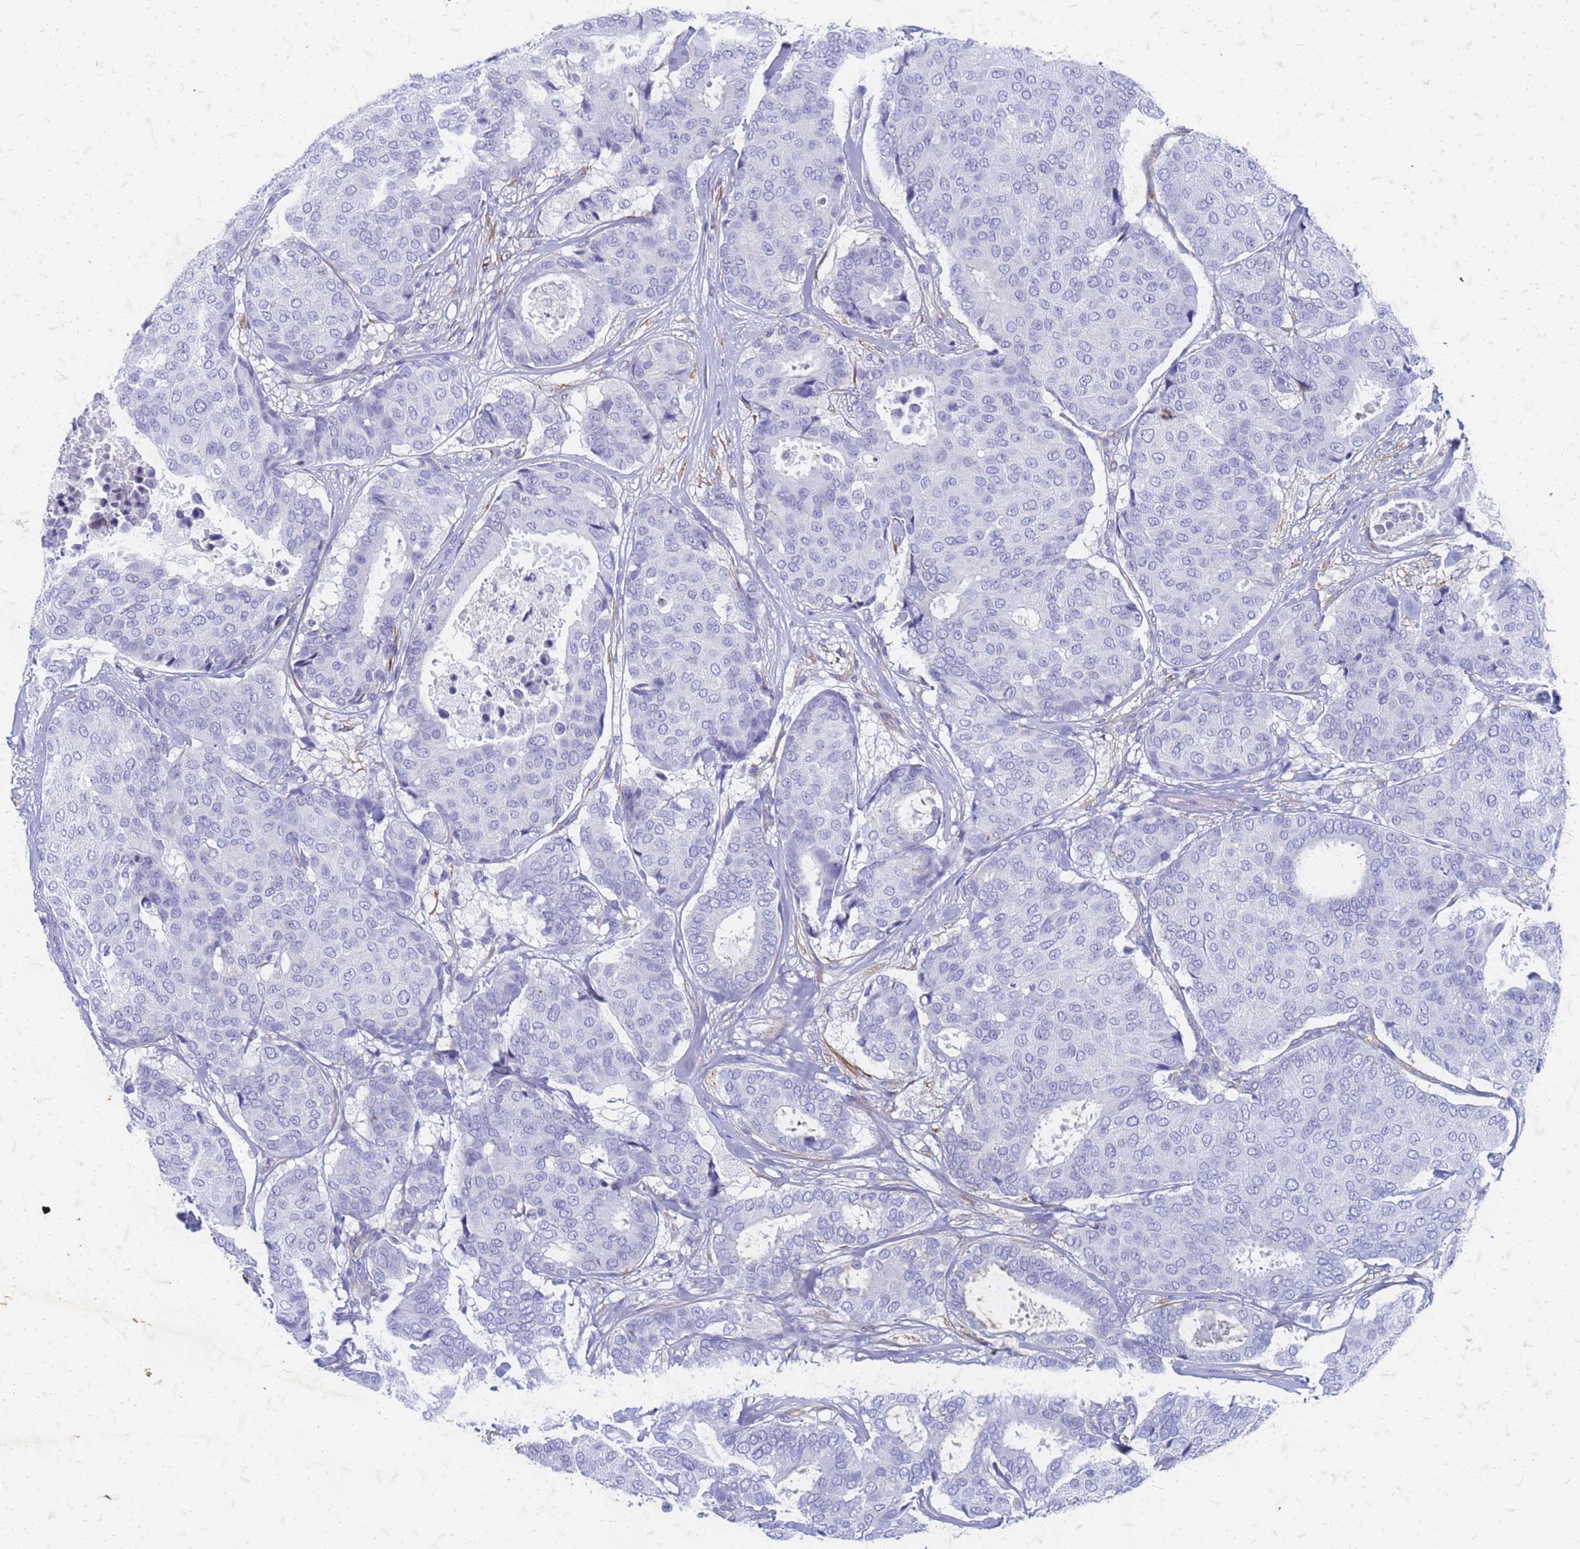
{"staining": {"intensity": "negative", "quantity": "none", "location": "none"}, "tissue": "breast cancer", "cell_type": "Tumor cells", "image_type": "cancer", "snomed": [{"axis": "morphology", "description": "Duct carcinoma"}, {"axis": "topography", "description": "Breast"}], "caption": "Tumor cells show no significant protein positivity in breast cancer (intraductal carcinoma).", "gene": "TRIM64B", "patient": {"sex": "female", "age": 75}}